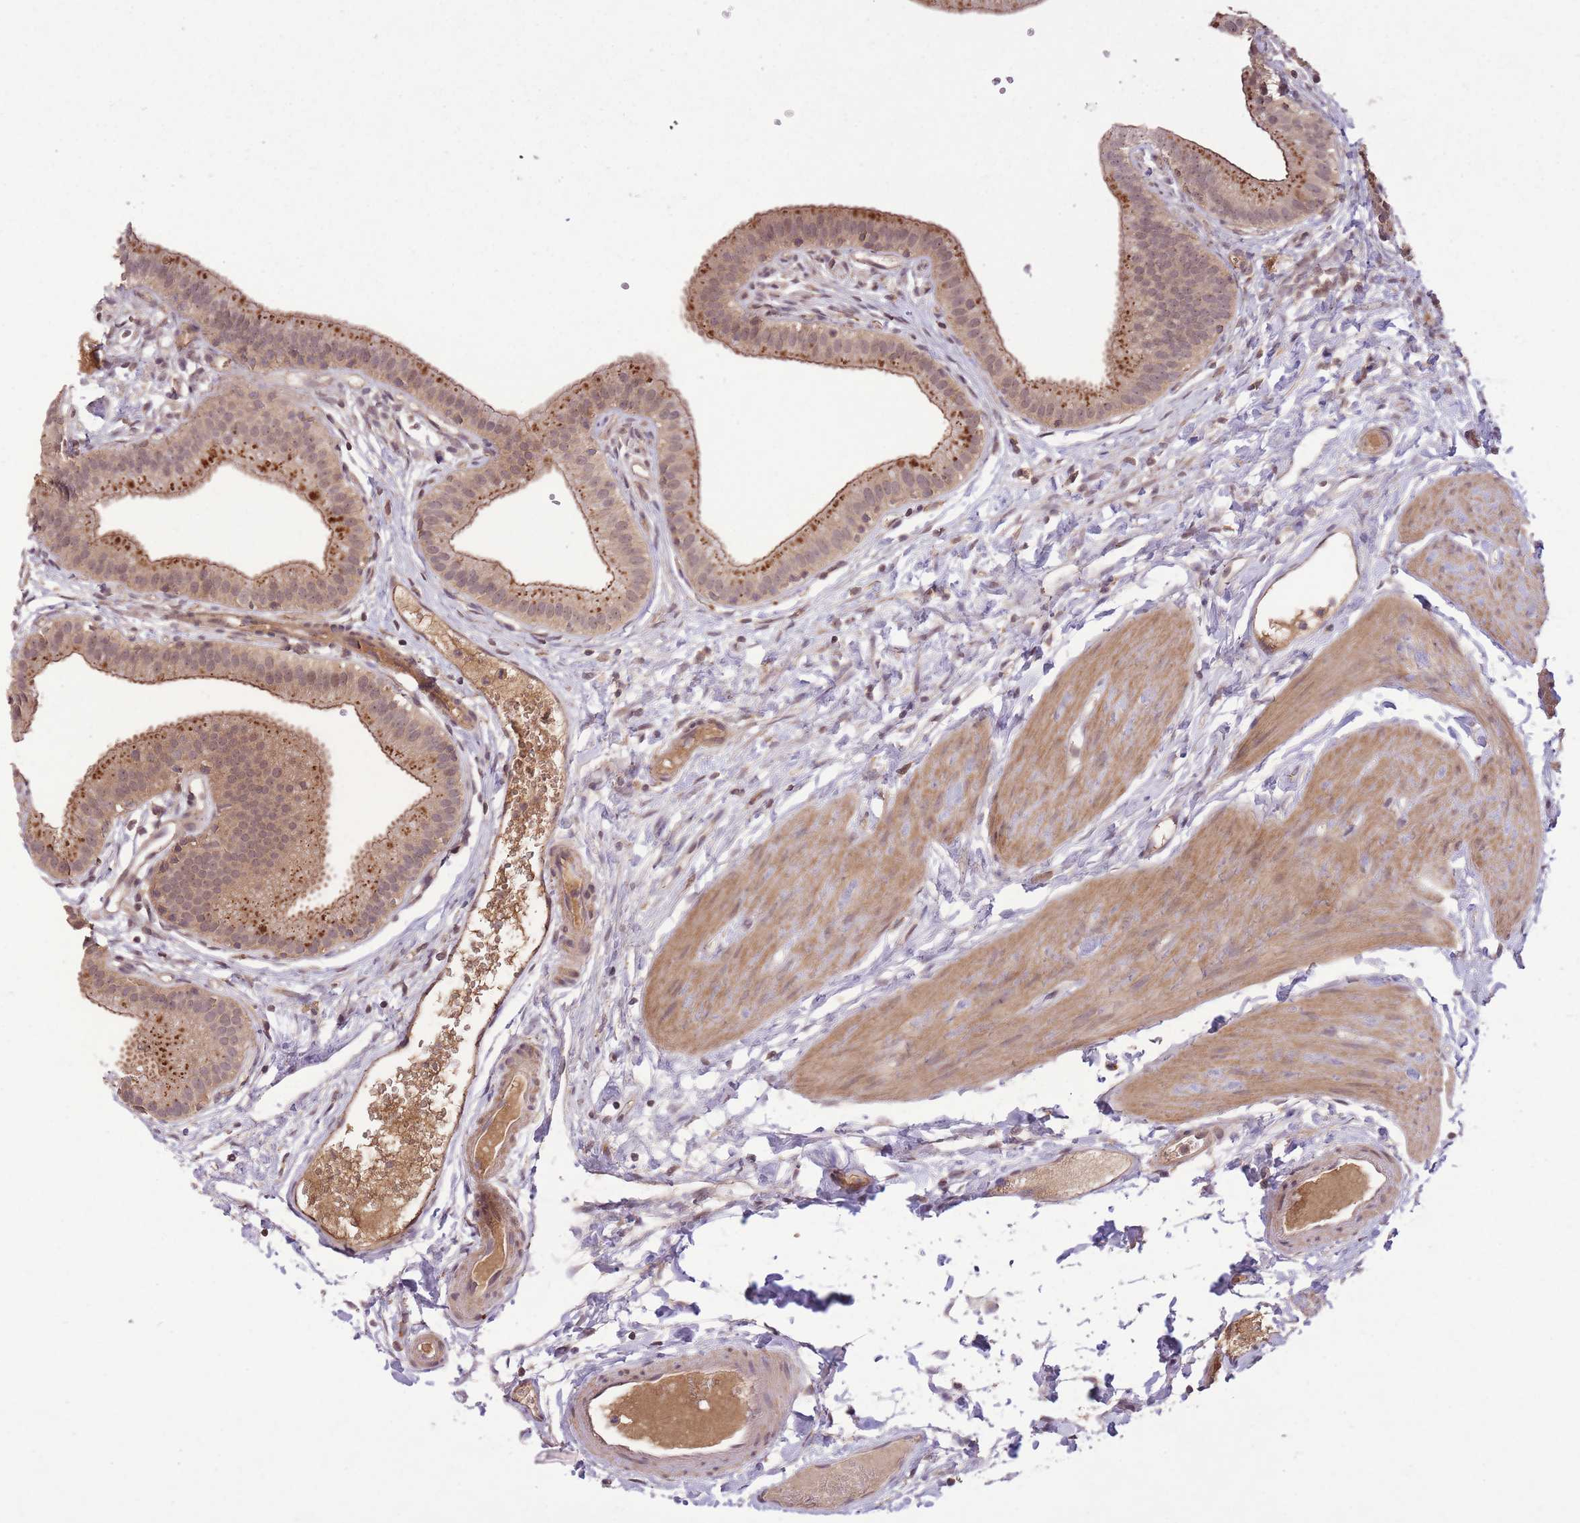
{"staining": {"intensity": "moderate", "quantity": ">75%", "location": "cytoplasmic/membranous,nuclear"}, "tissue": "gallbladder", "cell_type": "Glandular cells", "image_type": "normal", "snomed": [{"axis": "morphology", "description": "Normal tissue, NOS"}, {"axis": "topography", "description": "Gallbladder"}], "caption": "DAB (3,3'-diaminobenzidine) immunohistochemical staining of unremarkable human gallbladder shows moderate cytoplasmic/membranous,nuclear protein positivity in approximately >75% of glandular cells.", "gene": "POLR3F", "patient": {"sex": "female", "age": 54}}